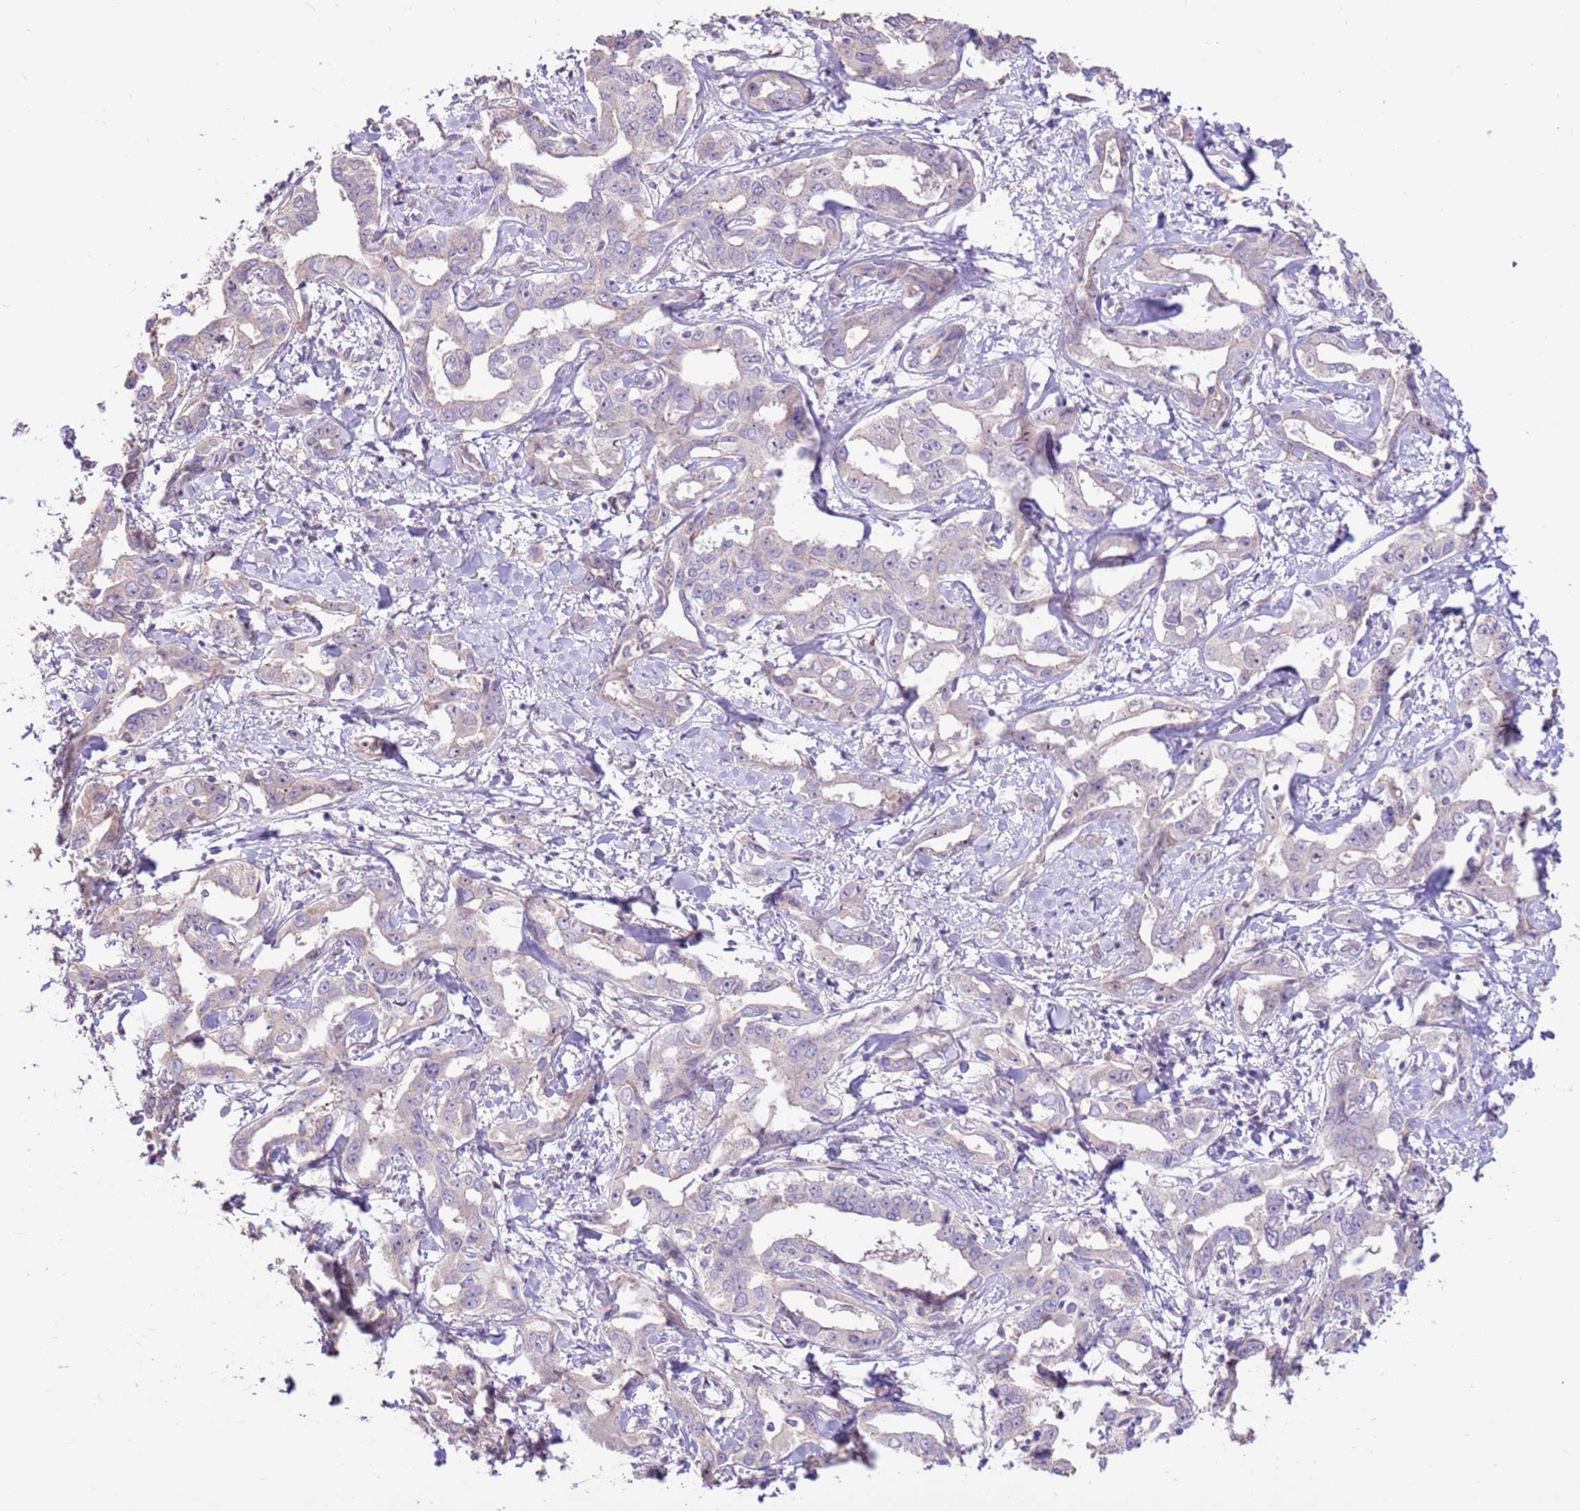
{"staining": {"intensity": "negative", "quantity": "none", "location": "none"}, "tissue": "liver cancer", "cell_type": "Tumor cells", "image_type": "cancer", "snomed": [{"axis": "morphology", "description": "Cholangiocarcinoma"}, {"axis": "topography", "description": "Liver"}], "caption": "The IHC micrograph has no significant positivity in tumor cells of liver cholangiocarcinoma tissue.", "gene": "LGI4", "patient": {"sex": "male", "age": 59}}